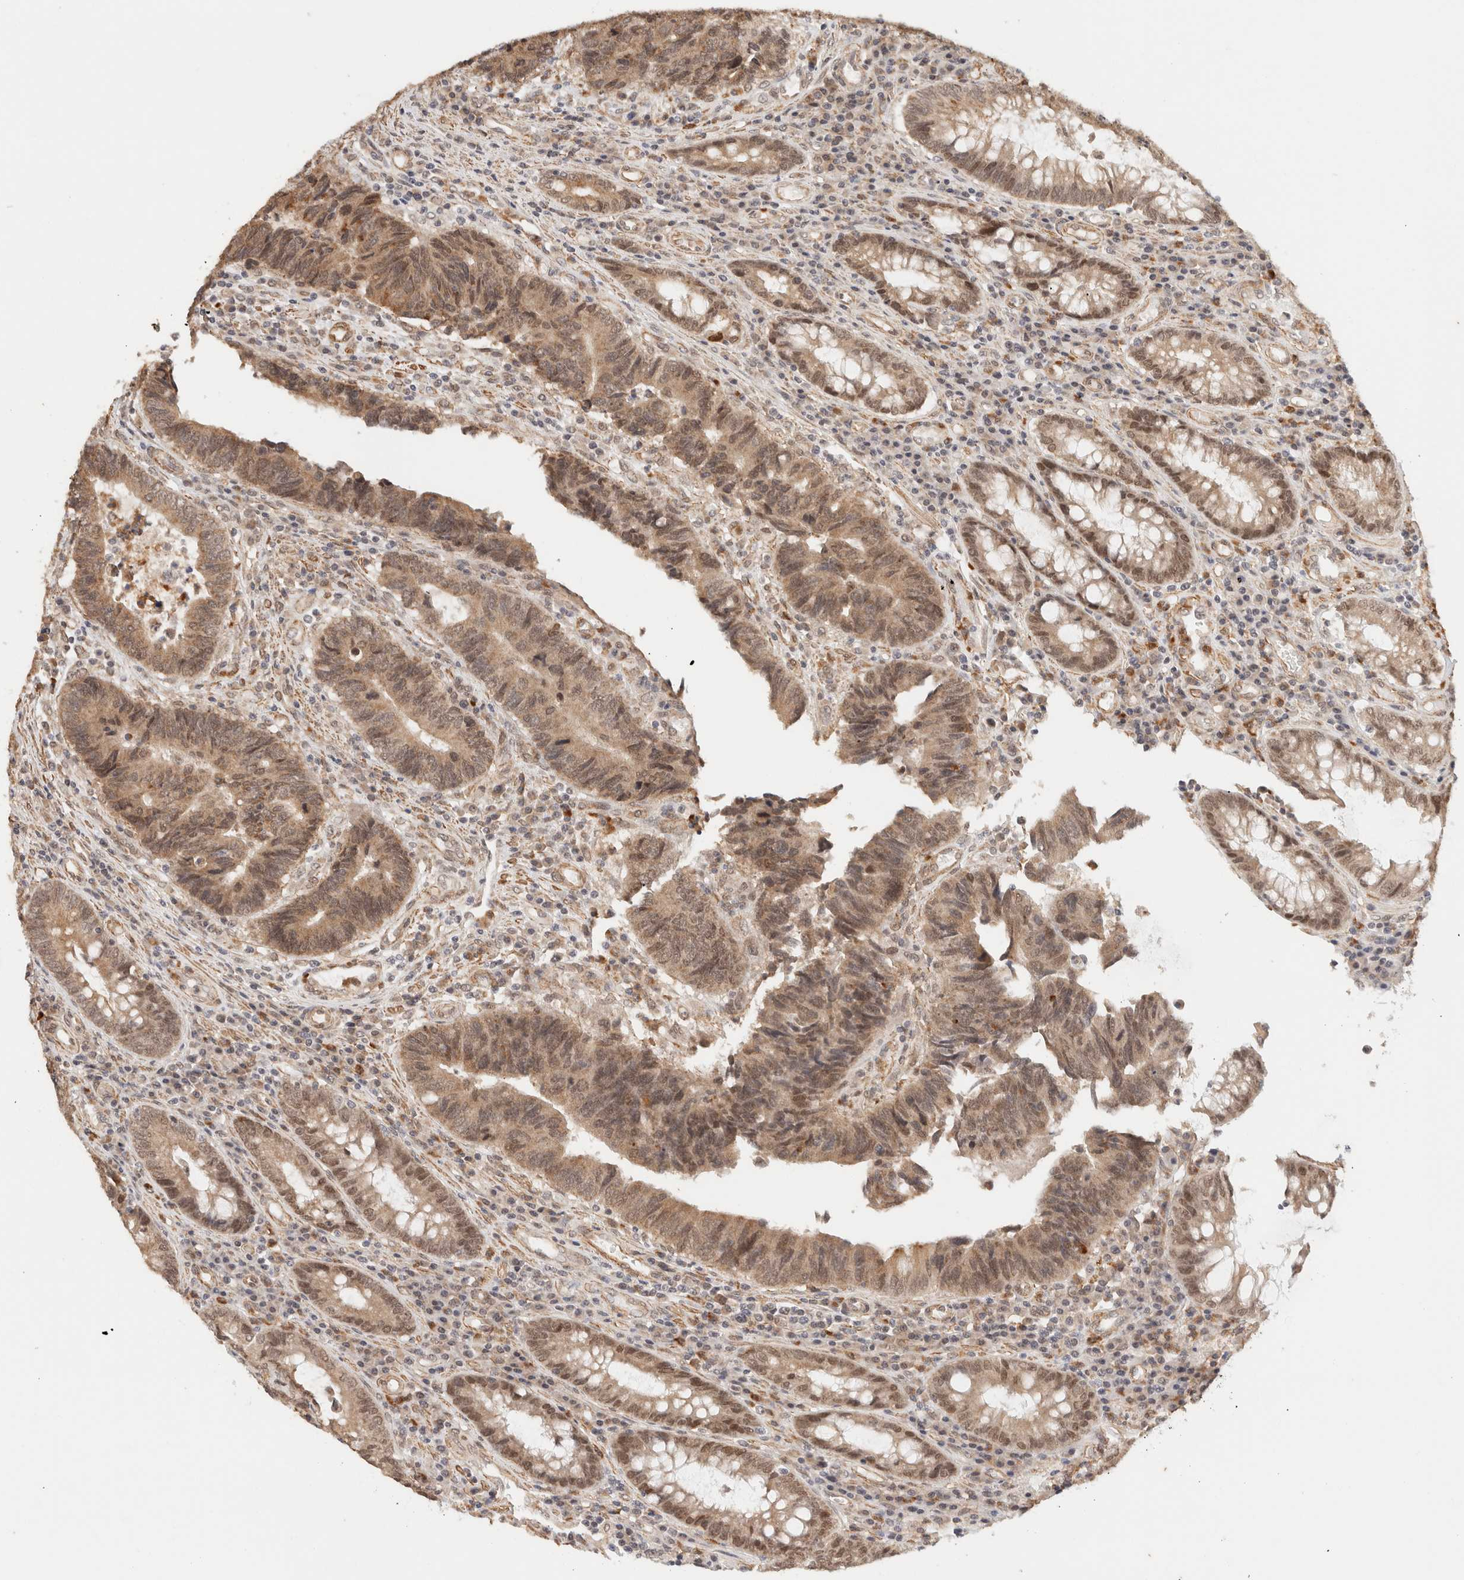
{"staining": {"intensity": "moderate", "quantity": ">75%", "location": "cytoplasmic/membranous,nuclear"}, "tissue": "colorectal cancer", "cell_type": "Tumor cells", "image_type": "cancer", "snomed": [{"axis": "morphology", "description": "Adenocarcinoma, NOS"}, {"axis": "topography", "description": "Rectum"}], "caption": "Colorectal adenocarcinoma was stained to show a protein in brown. There is medium levels of moderate cytoplasmic/membranous and nuclear positivity in approximately >75% of tumor cells.", "gene": "BRPF3", "patient": {"sex": "male", "age": 84}}